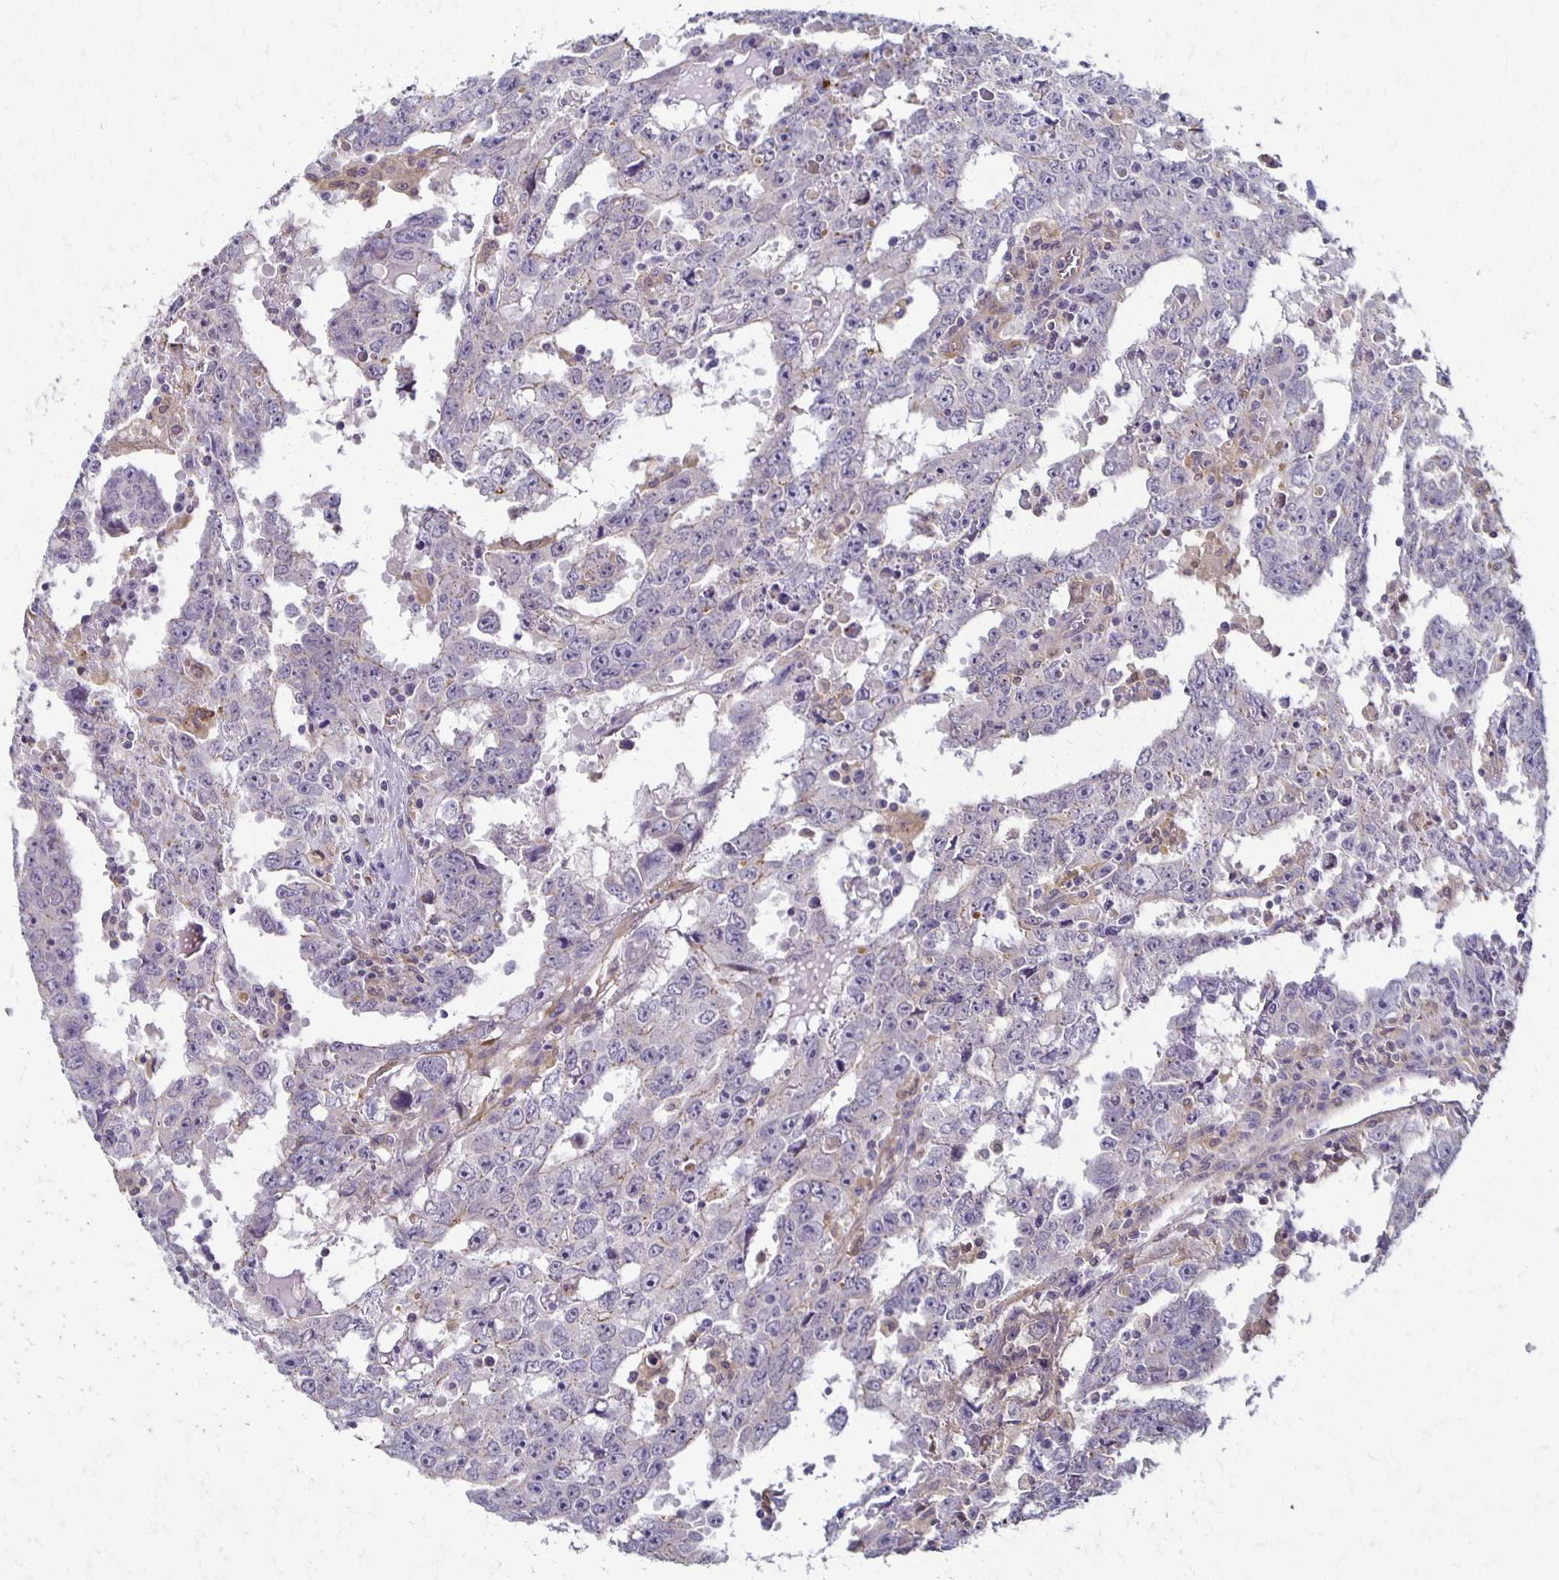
{"staining": {"intensity": "negative", "quantity": "none", "location": "none"}, "tissue": "testis cancer", "cell_type": "Tumor cells", "image_type": "cancer", "snomed": [{"axis": "morphology", "description": "Carcinoma, Embryonal, NOS"}, {"axis": "topography", "description": "Testis"}], "caption": "Testis embryonal carcinoma stained for a protein using immunohistochemistry displays no staining tumor cells.", "gene": "GPX4", "patient": {"sex": "male", "age": 22}}